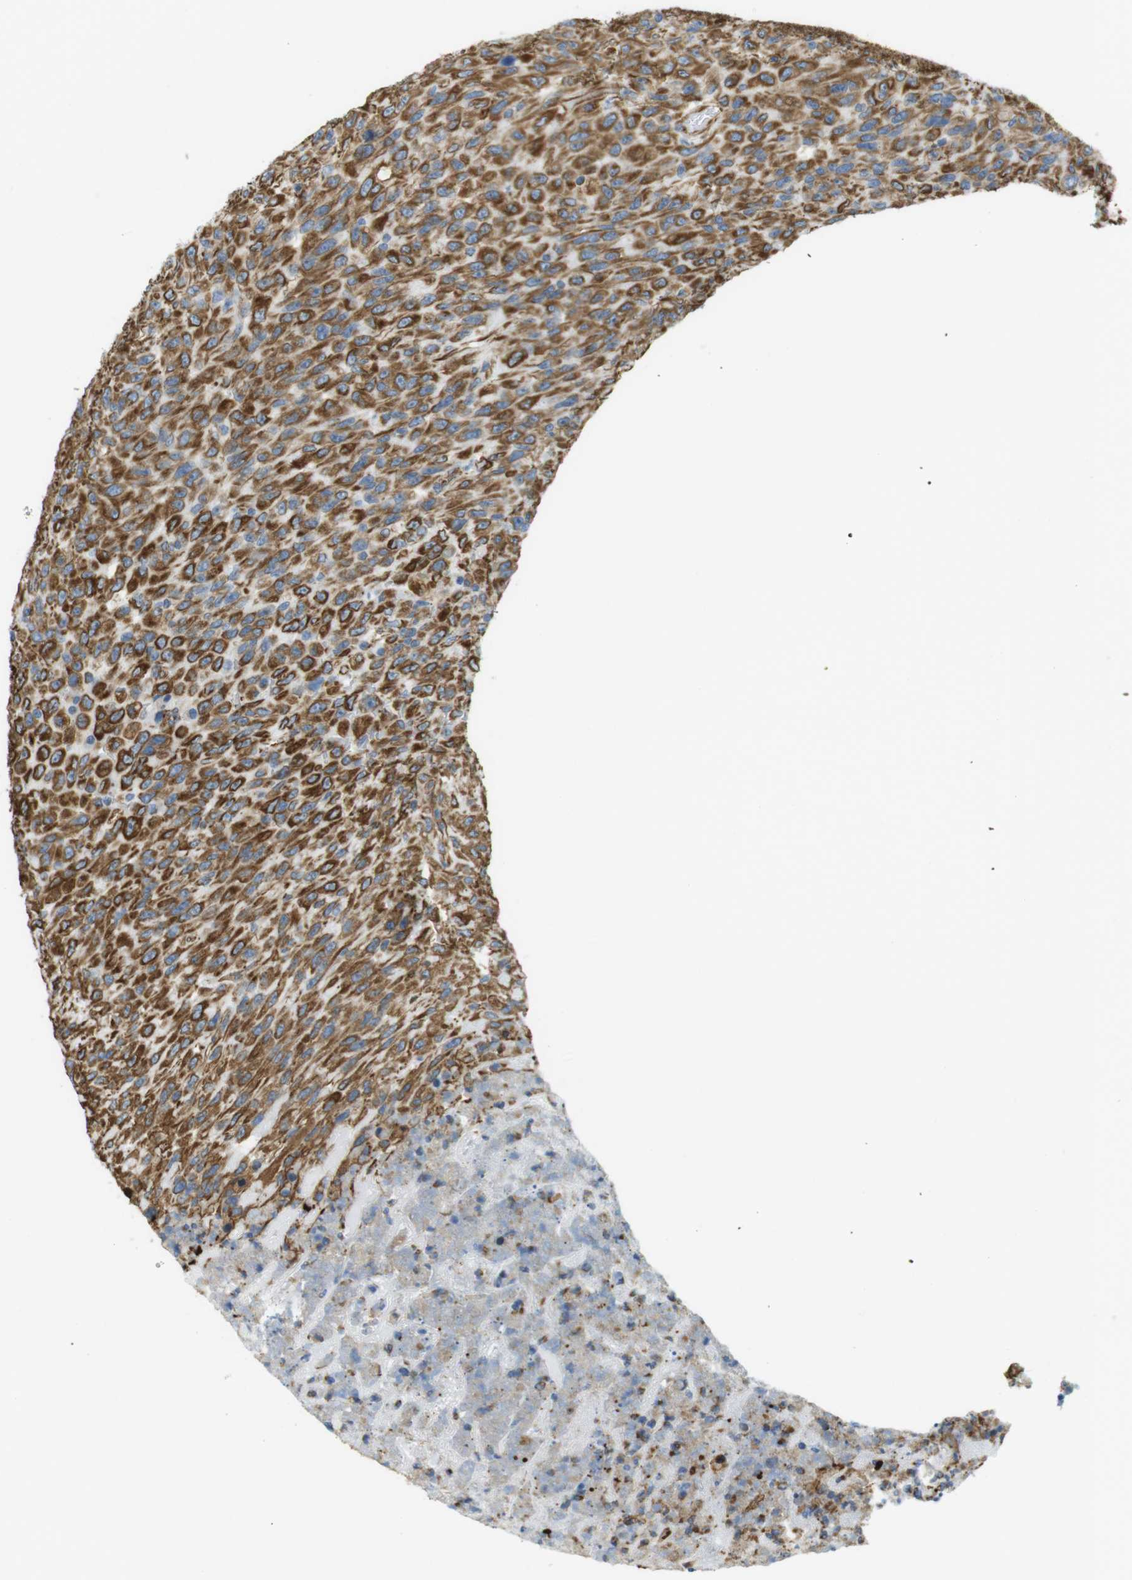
{"staining": {"intensity": "strong", "quantity": ">75%", "location": "cytoplasmic/membranous"}, "tissue": "urothelial cancer", "cell_type": "Tumor cells", "image_type": "cancer", "snomed": [{"axis": "morphology", "description": "Urothelial carcinoma, High grade"}, {"axis": "topography", "description": "Urinary bladder"}], "caption": "Immunohistochemistry (IHC) of human urothelial cancer shows high levels of strong cytoplasmic/membranous positivity in about >75% of tumor cells. The staining was performed using DAB (3,3'-diaminobenzidine) to visualize the protein expression in brown, while the nuclei were stained in blue with hematoxylin (Magnification: 20x).", "gene": "MS4A10", "patient": {"sex": "male", "age": 66}}